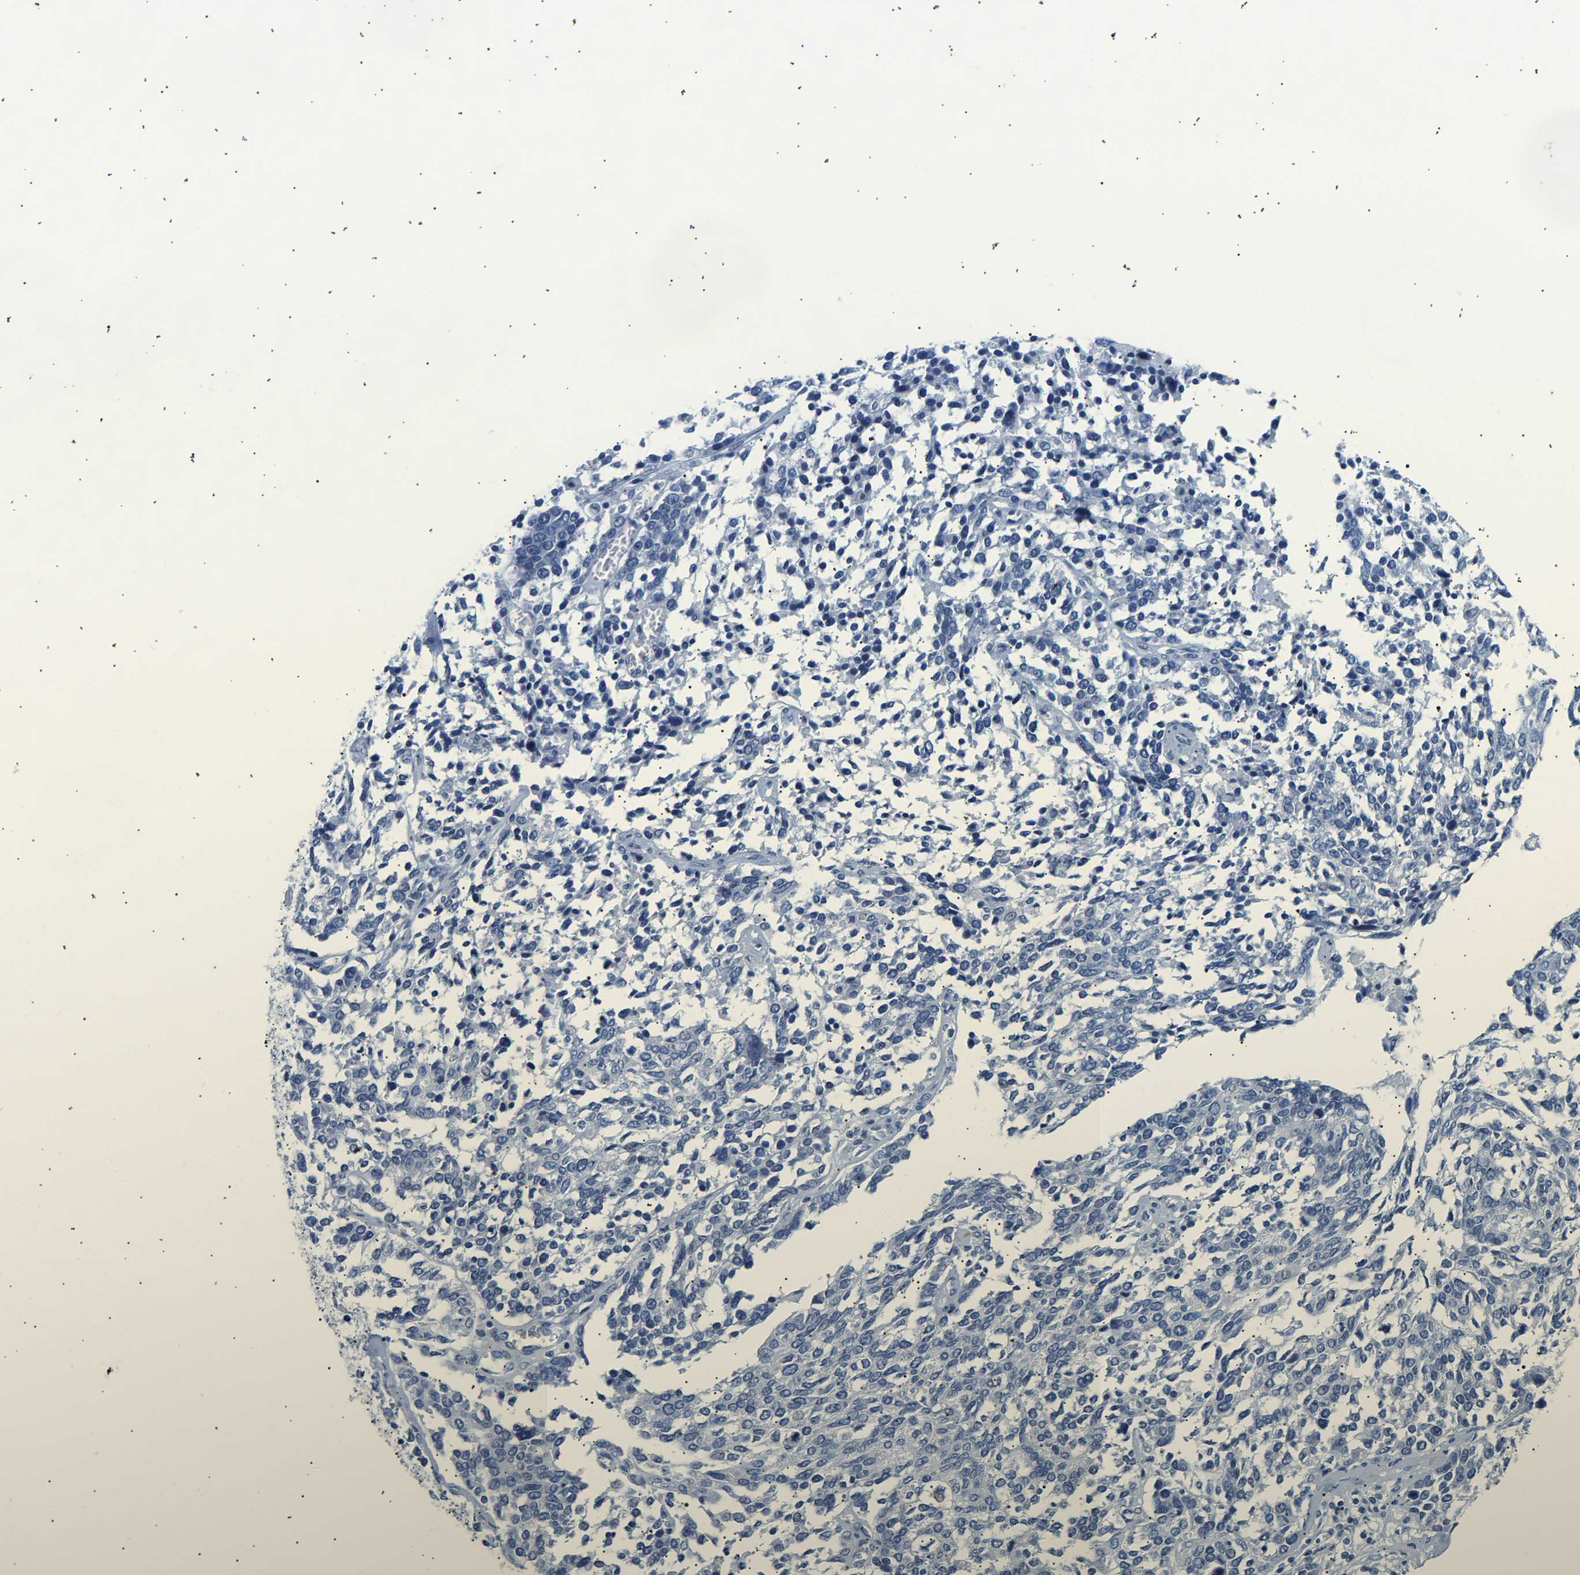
{"staining": {"intensity": "negative", "quantity": "none", "location": "none"}, "tissue": "ovarian cancer", "cell_type": "Tumor cells", "image_type": "cancer", "snomed": [{"axis": "morphology", "description": "Cystadenocarcinoma, serous, NOS"}, {"axis": "topography", "description": "Ovary"}], "caption": "DAB (3,3'-diaminobenzidine) immunohistochemical staining of human ovarian cancer reveals no significant staining in tumor cells.", "gene": "SPINK2", "patient": {"sex": "female", "age": 44}}